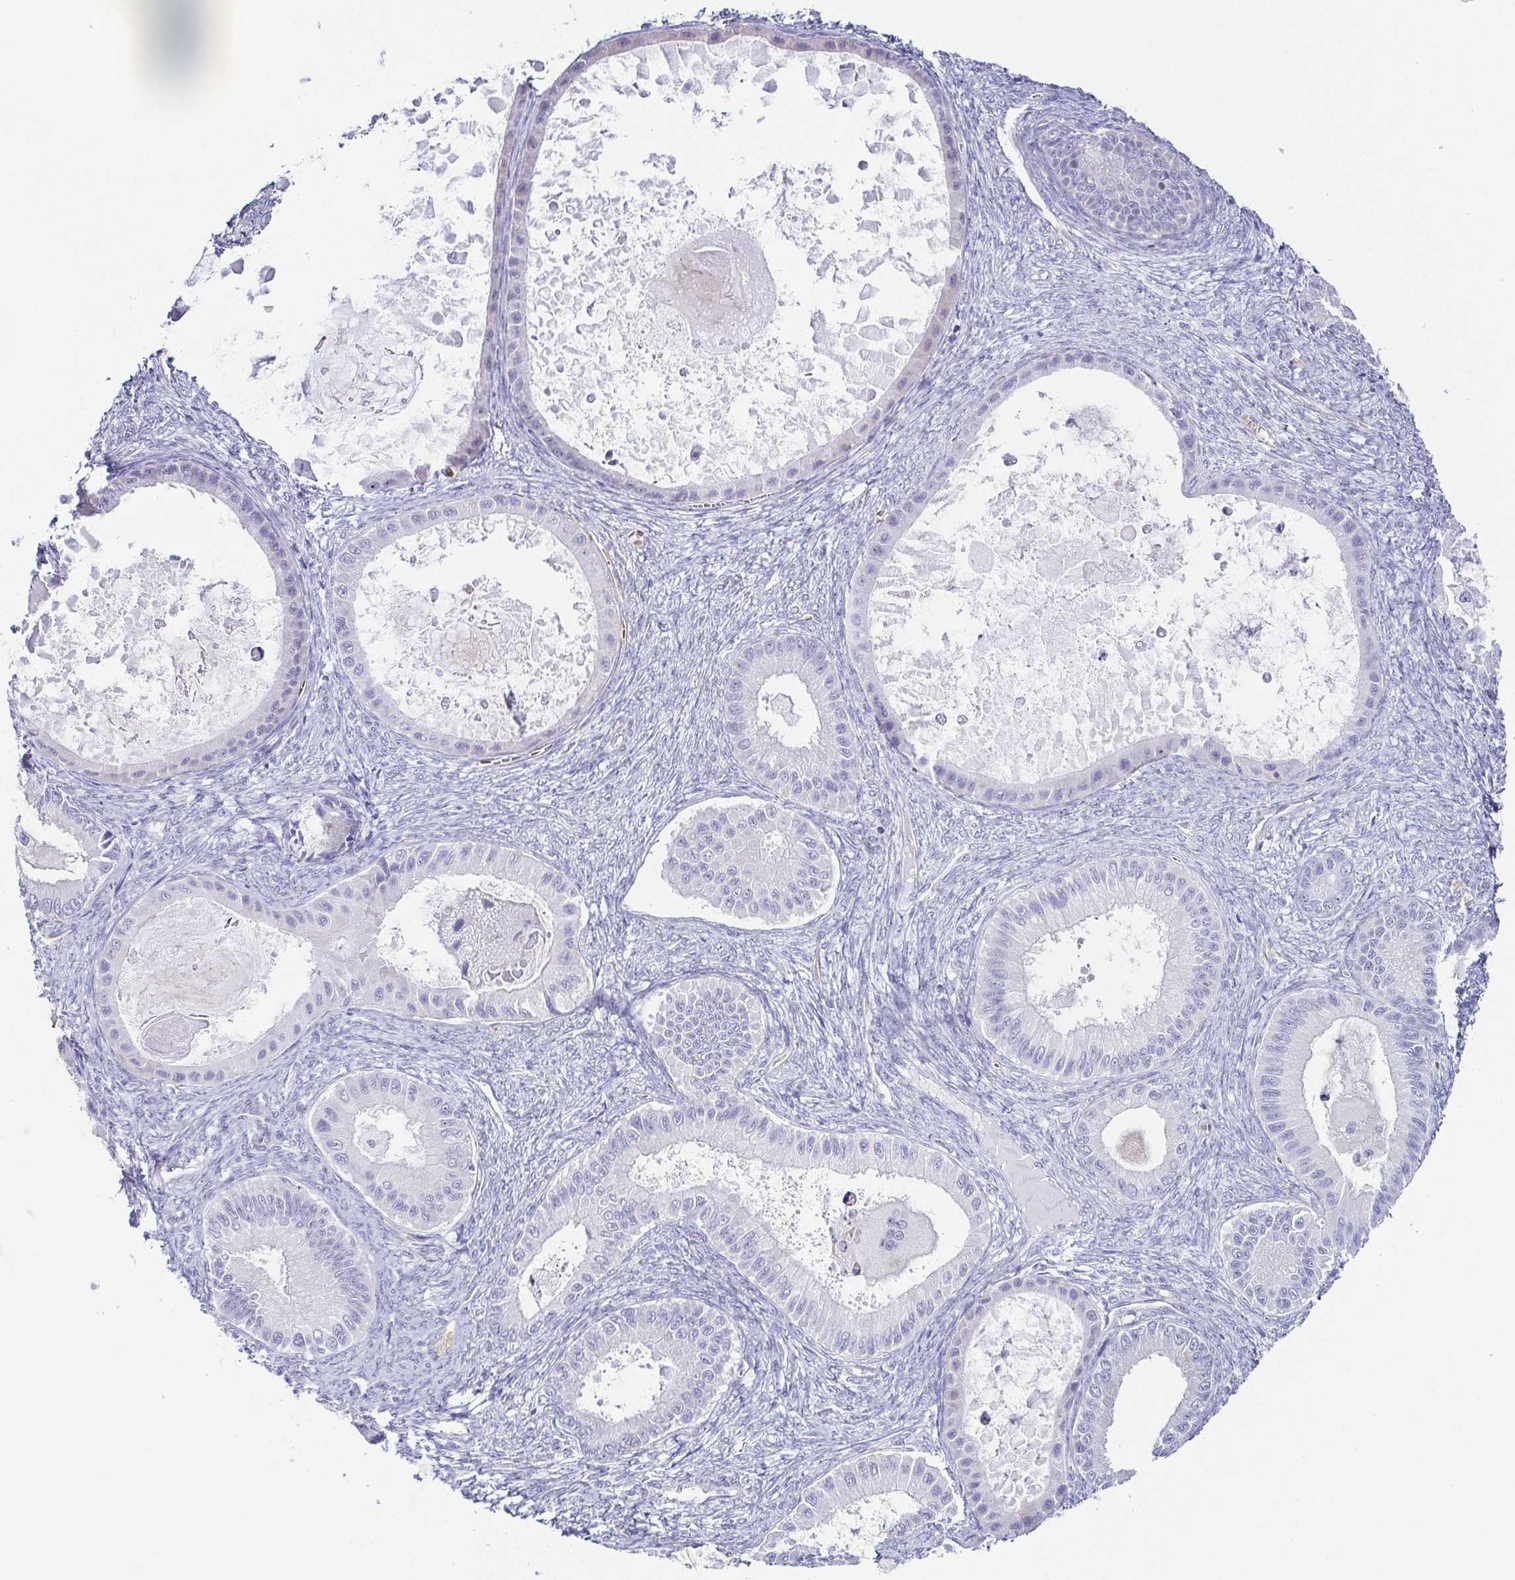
{"staining": {"intensity": "negative", "quantity": "none", "location": "none"}, "tissue": "ovarian cancer", "cell_type": "Tumor cells", "image_type": "cancer", "snomed": [{"axis": "morphology", "description": "Cystadenocarcinoma, mucinous, NOS"}, {"axis": "topography", "description": "Ovary"}], "caption": "Ovarian cancer was stained to show a protein in brown. There is no significant expression in tumor cells.", "gene": "FAM162B", "patient": {"sex": "female", "age": 64}}